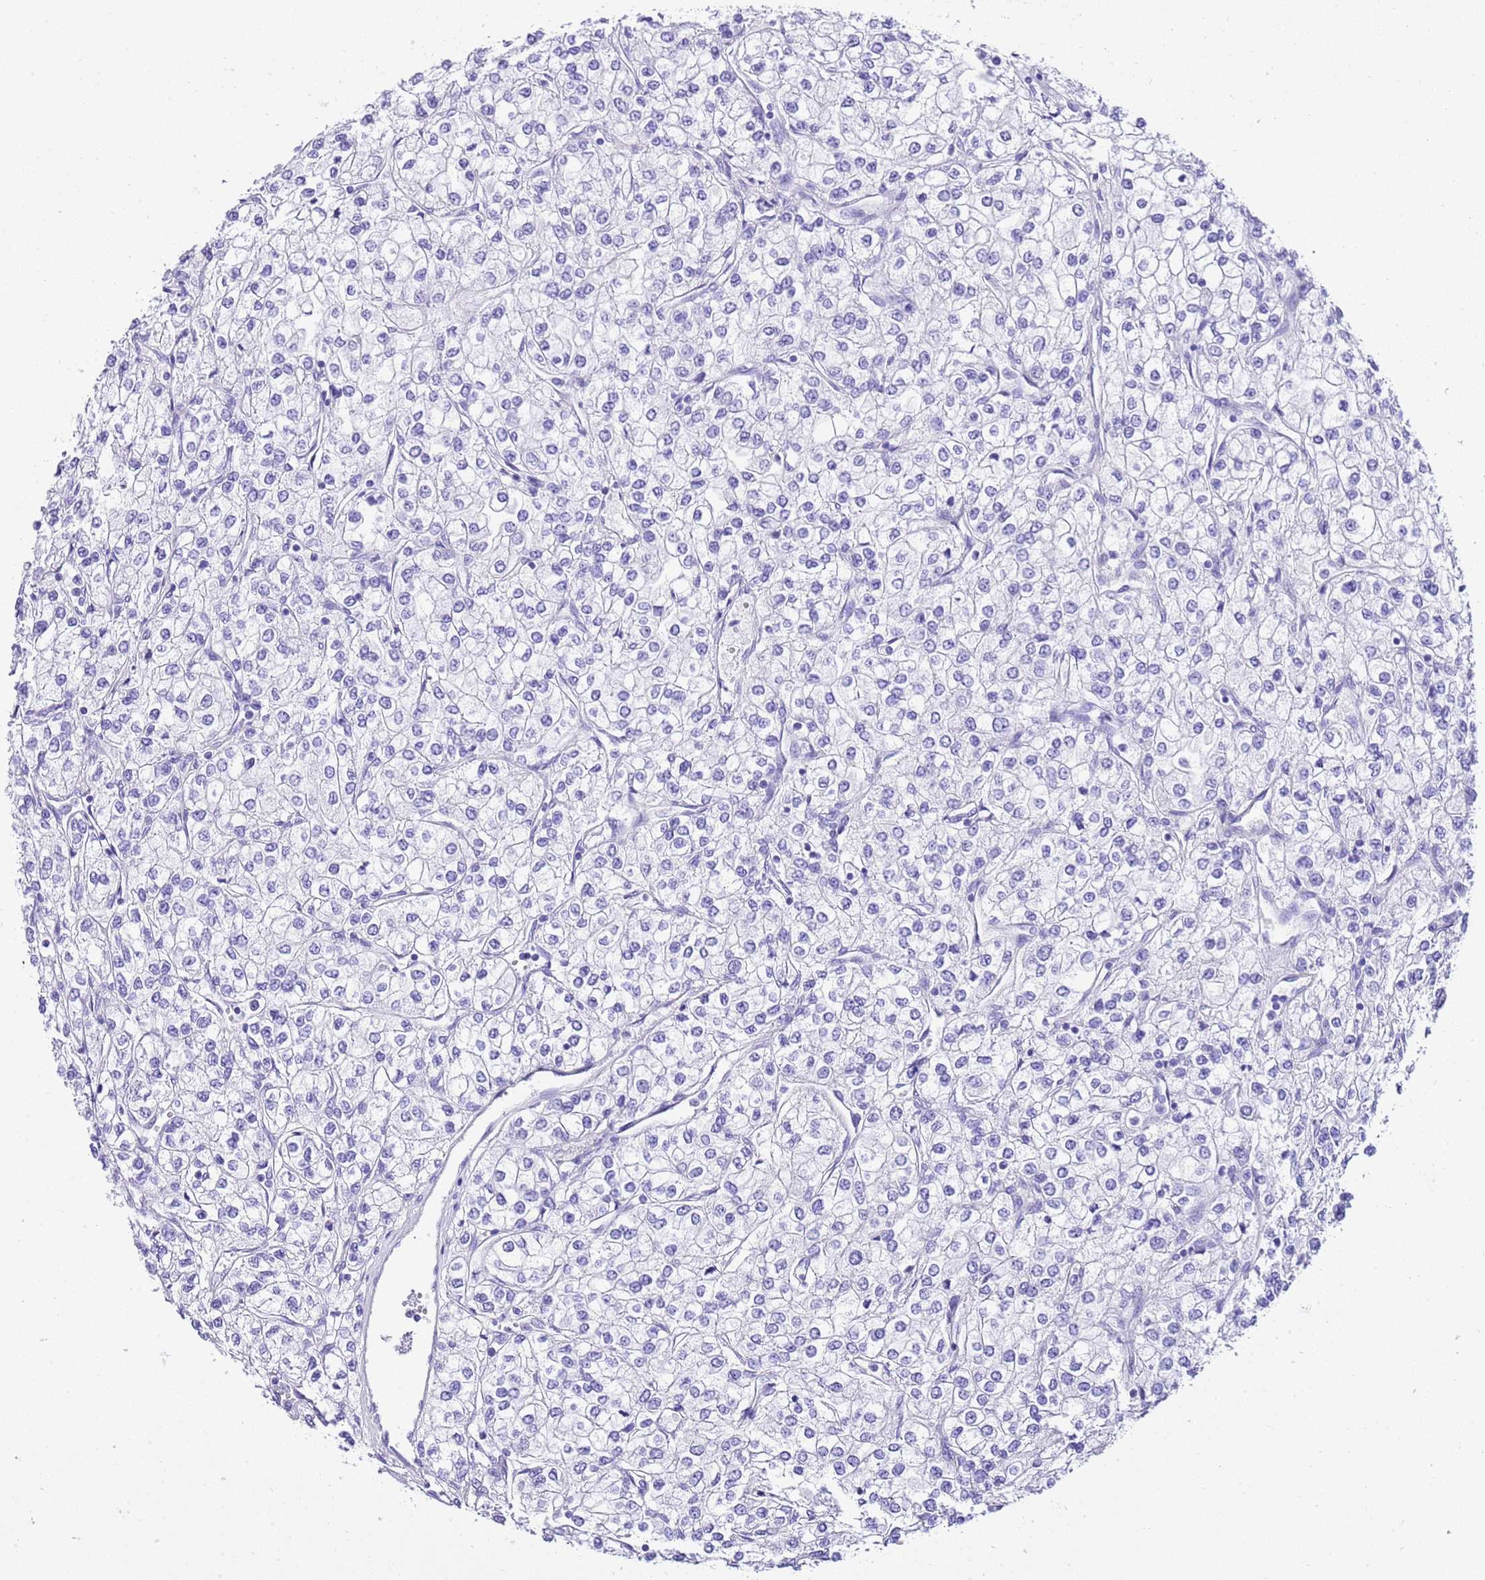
{"staining": {"intensity": "negative", "quantity": "none", "location": "none"}, "tissue": "renal cancer", "cell_type": "Tumor cells", "image_type": "cancer", "snomed": [{"axis": "morphology", "description": "Adenocarcinoma, NOS"}, {"axis": "topography", "description": "Kidney"}], "caption": "Immunohistochemistry histopathology image of neoplastic tissue: human renal cancer stained with DAB (3,3'-diaminobenzidine) shows no significant protein positivity in tumor cells.", "gene": "KCNC1", "patient": {"sex": "male", "age": 80}}